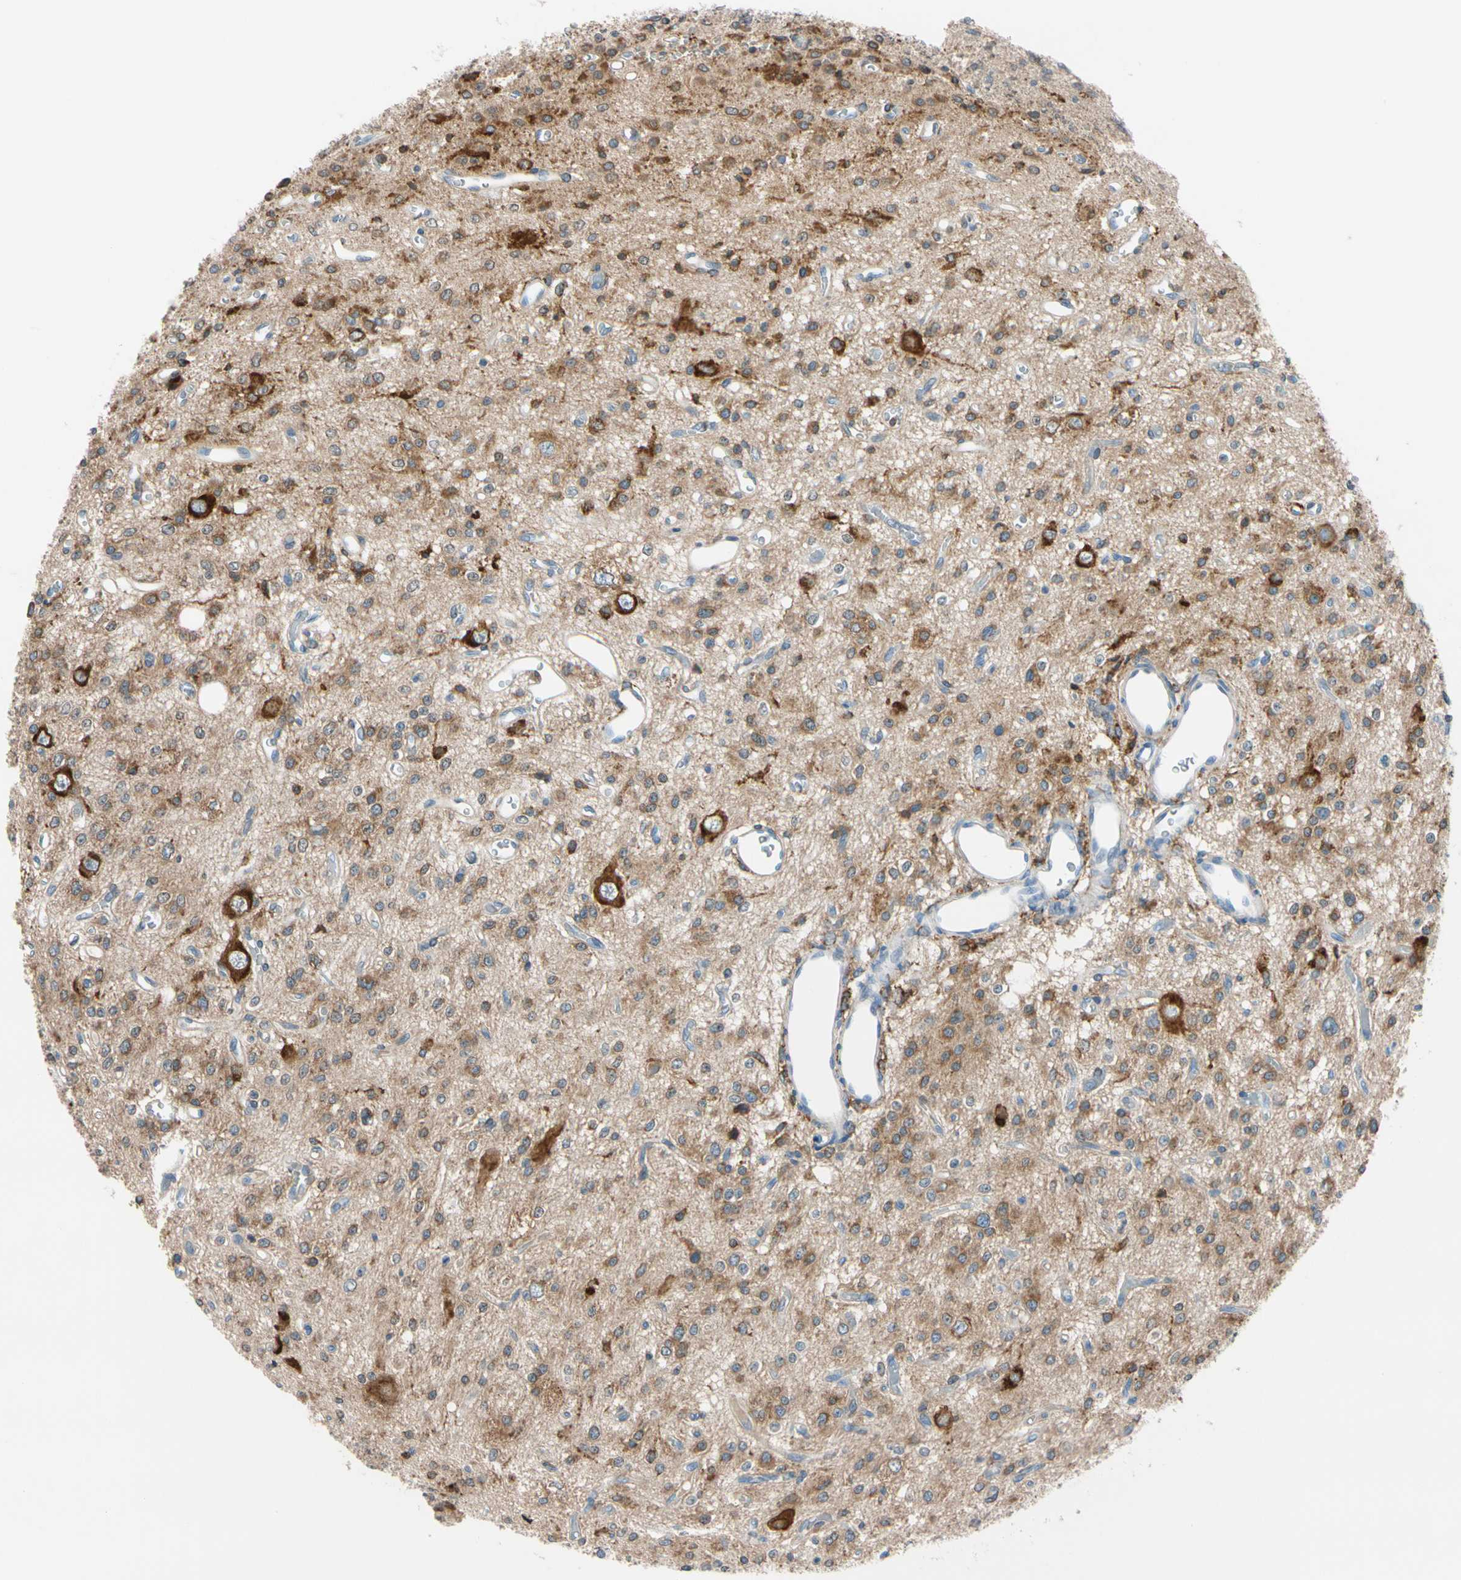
{"staining": {"intensity": "moderate", "quantity": ">75%", "location": "cytoplasmic/membranous"}, "tissue": "glioma", "cell_type": "Tumor cells", "image_type": "cancer", "snomed": [{"axis": "morphology", "description": "Glioma, malignant, Low grade"}, {"axis": "topography", "description": "Brain"}], "caption": "This is a photomicrograph of IHC staining of malignant low-grade glioma, which shows moderate positivity in the cytoplasmic/membranous of tumor cells.", "gene": "LRPAP1", "patient": {"sex": "male", "age": 38}}